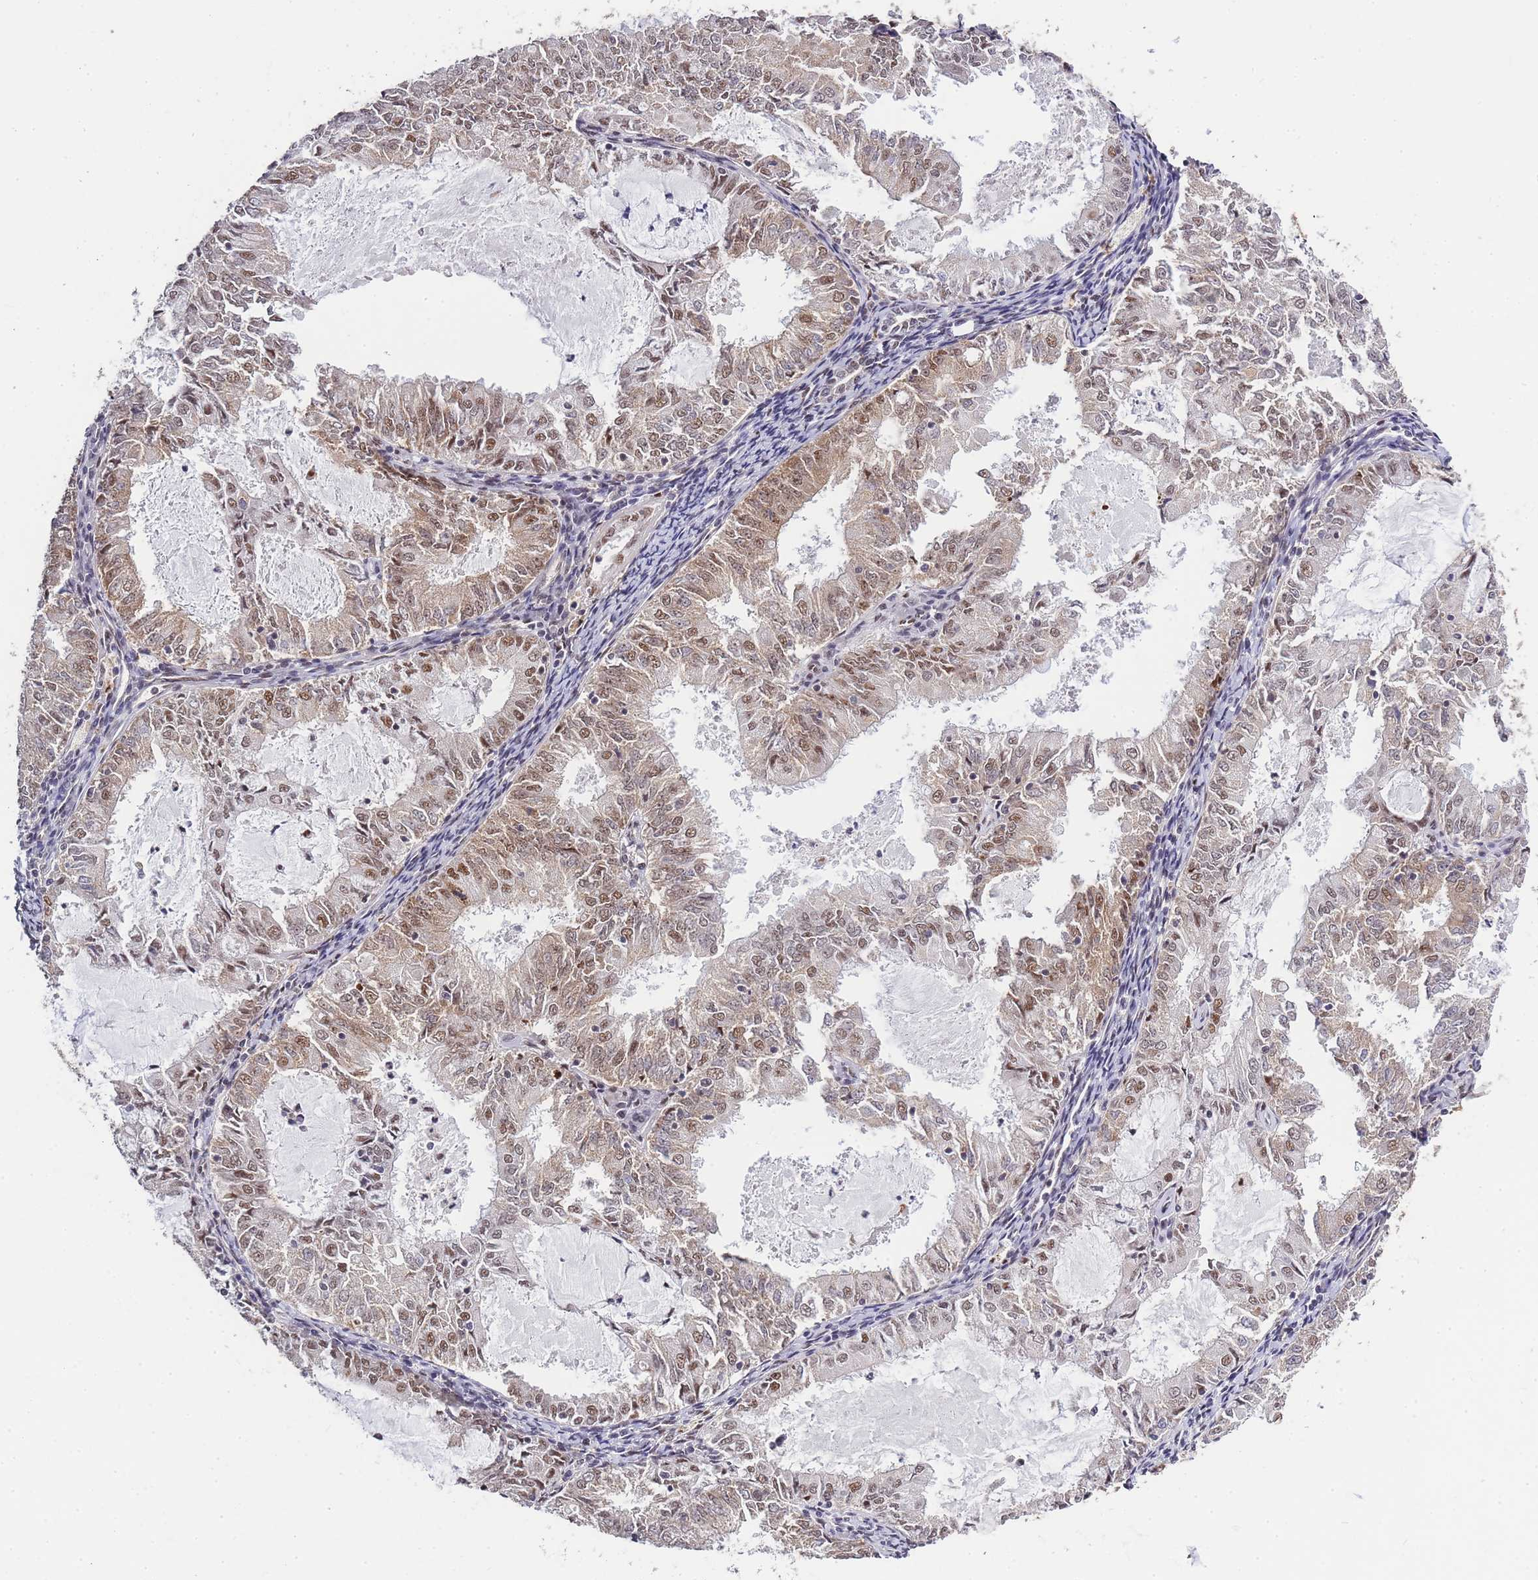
{"staining": {"intensity": "moderate", "quantity": ">75%", "location": "nuclear"}, "tissue": "endometrial cancer", "cell_type": "Tumor cells", "image_type": "cancer", "snomed": [{"axis": "morphology", "description": "Adenocarcinoma, NOS"}, {"axis": "topography", "description": "Endometrium"}], "caption": "Protein staining of endometrial cancer (adenocarcinoma) tissue exhibits moderate nuclear staining in about >75% of tumor cells.", "gene": "PRKDC", "patient": {"sex": "female", "age": 57}}